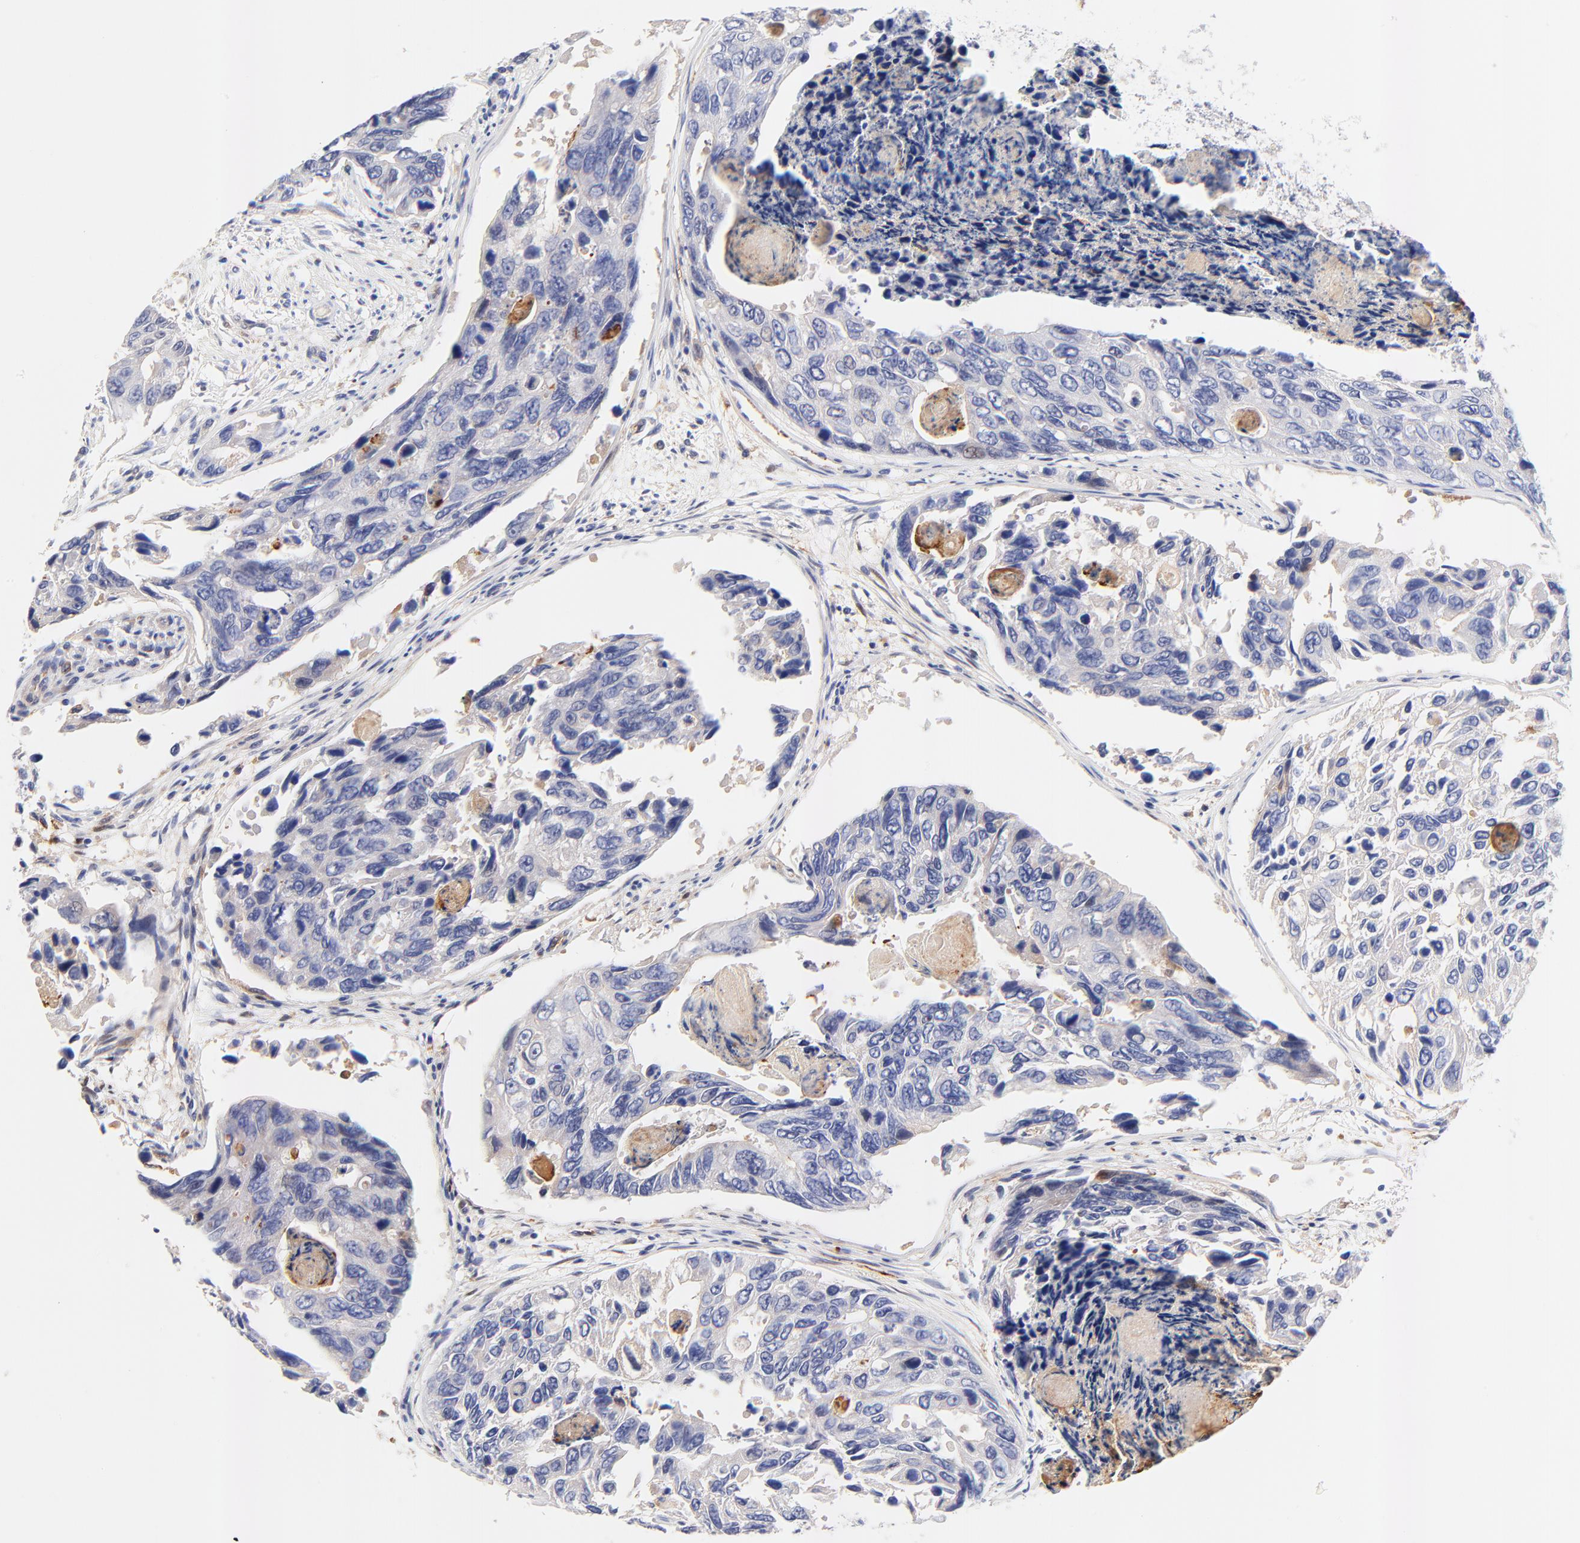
{"staining": {"intensity": "negative", "quantity": "none", "location": "none"}, "tissue": "colorectal cancer", "cell_type": "Tumor cells", "image_type": "cancer", "snomed": [{"axis": "morphology", "description": "Adenocarcinoma, NOS"}, {"axis": "topography", "description": "Colon"}], "caption": "Tumor cells show no significant positivity in colorectal adenocarcinoma.", "gene": "FAM117B", "patient": {"sex": "female", "age": 86}}